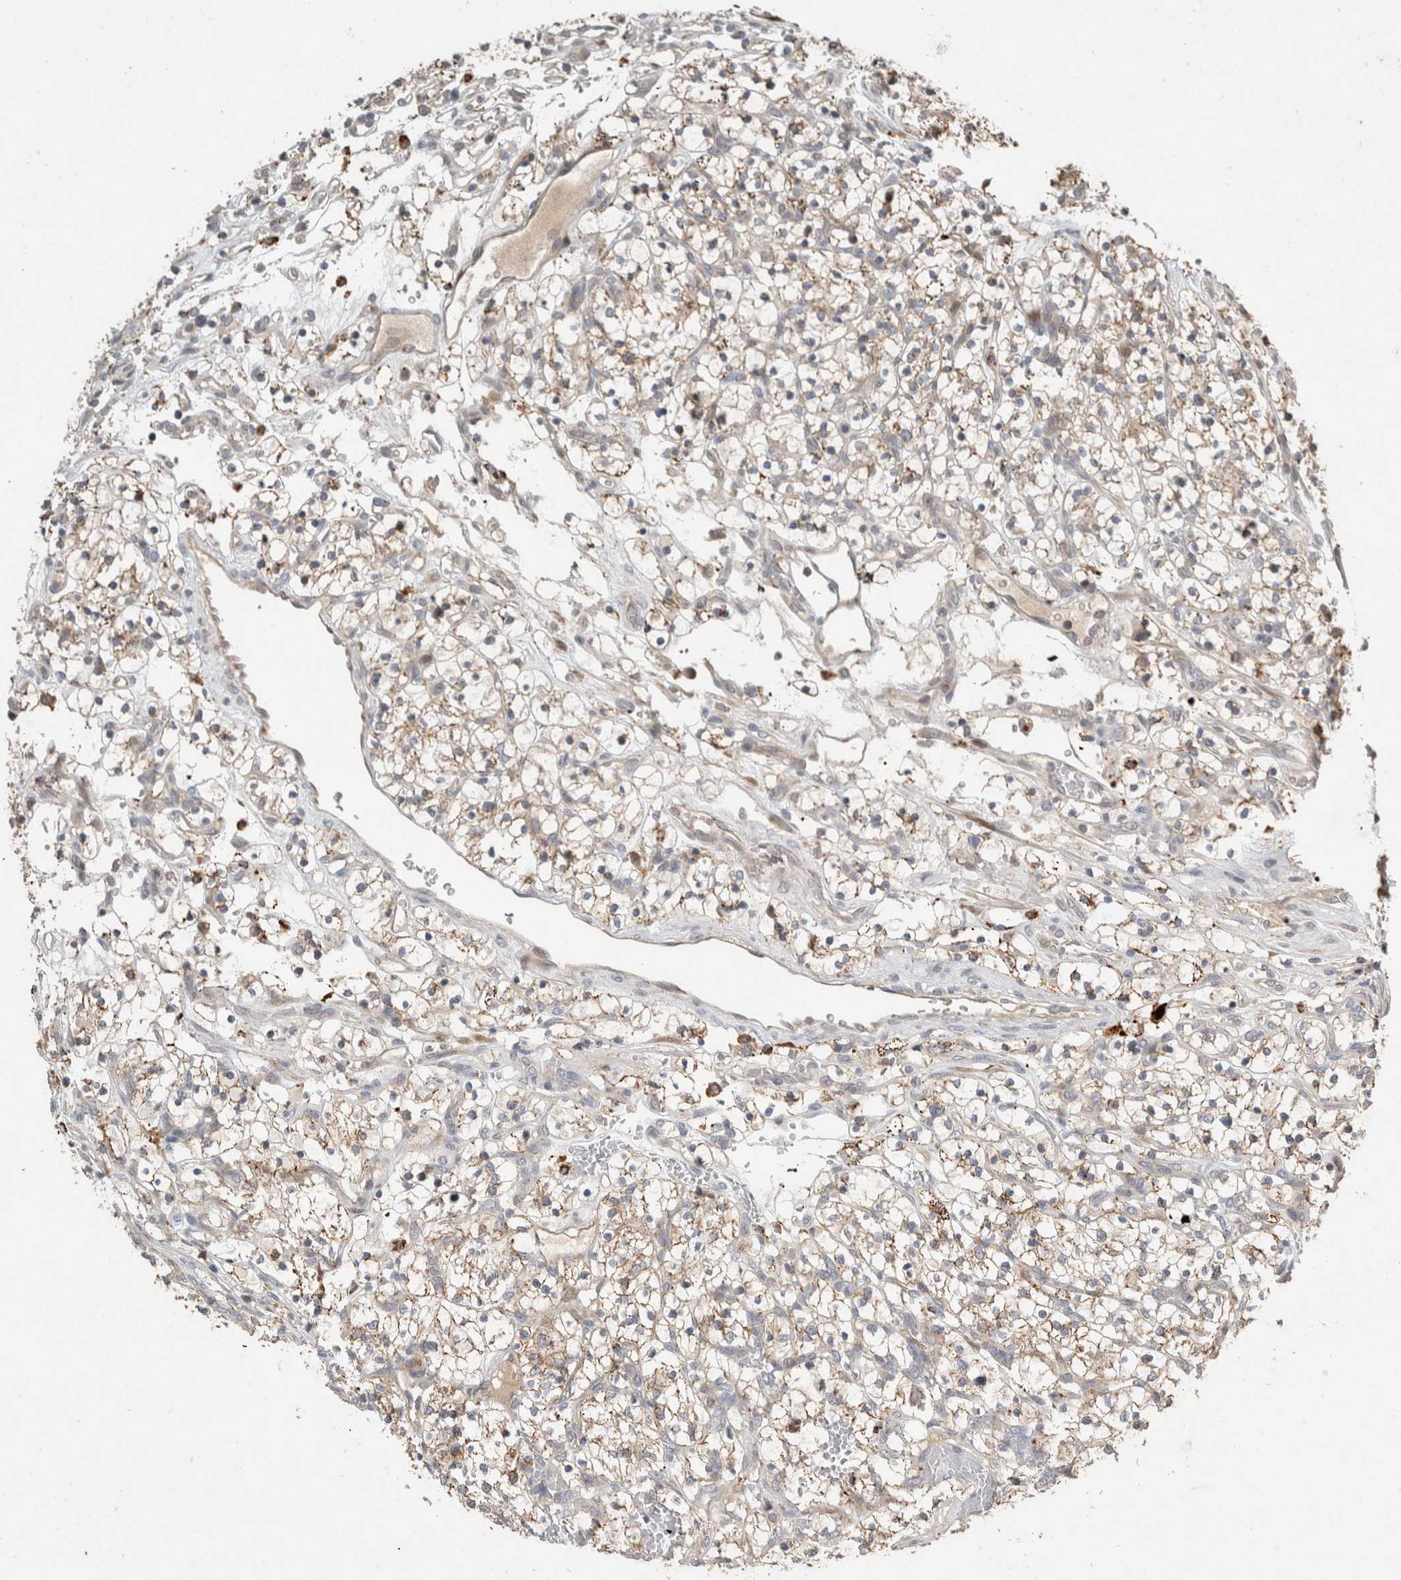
{"staining": {"intensity": "weak", "quantity": ">75%", "location": "cytoplasmic/membranous"}, "tissue": "renal cancer", "cell_type": "Tumor cells", "image_type": "cancer", "snomed": [{"axis": "morphology", "description": "Adenocarcinoma, NOS"}, {"axis": "topography", "description": "Kidney"}], "caption": "Immunohistochemistry (IHC) photomicrograph of human renal adenocarcinoma stained for a protein (brown), which shows low levels of weak cytoplasmic/membranous staining in about >75% of tumor cells.", "gene": "SERAC1", "patient": {"sex": "female", "age": 57}}